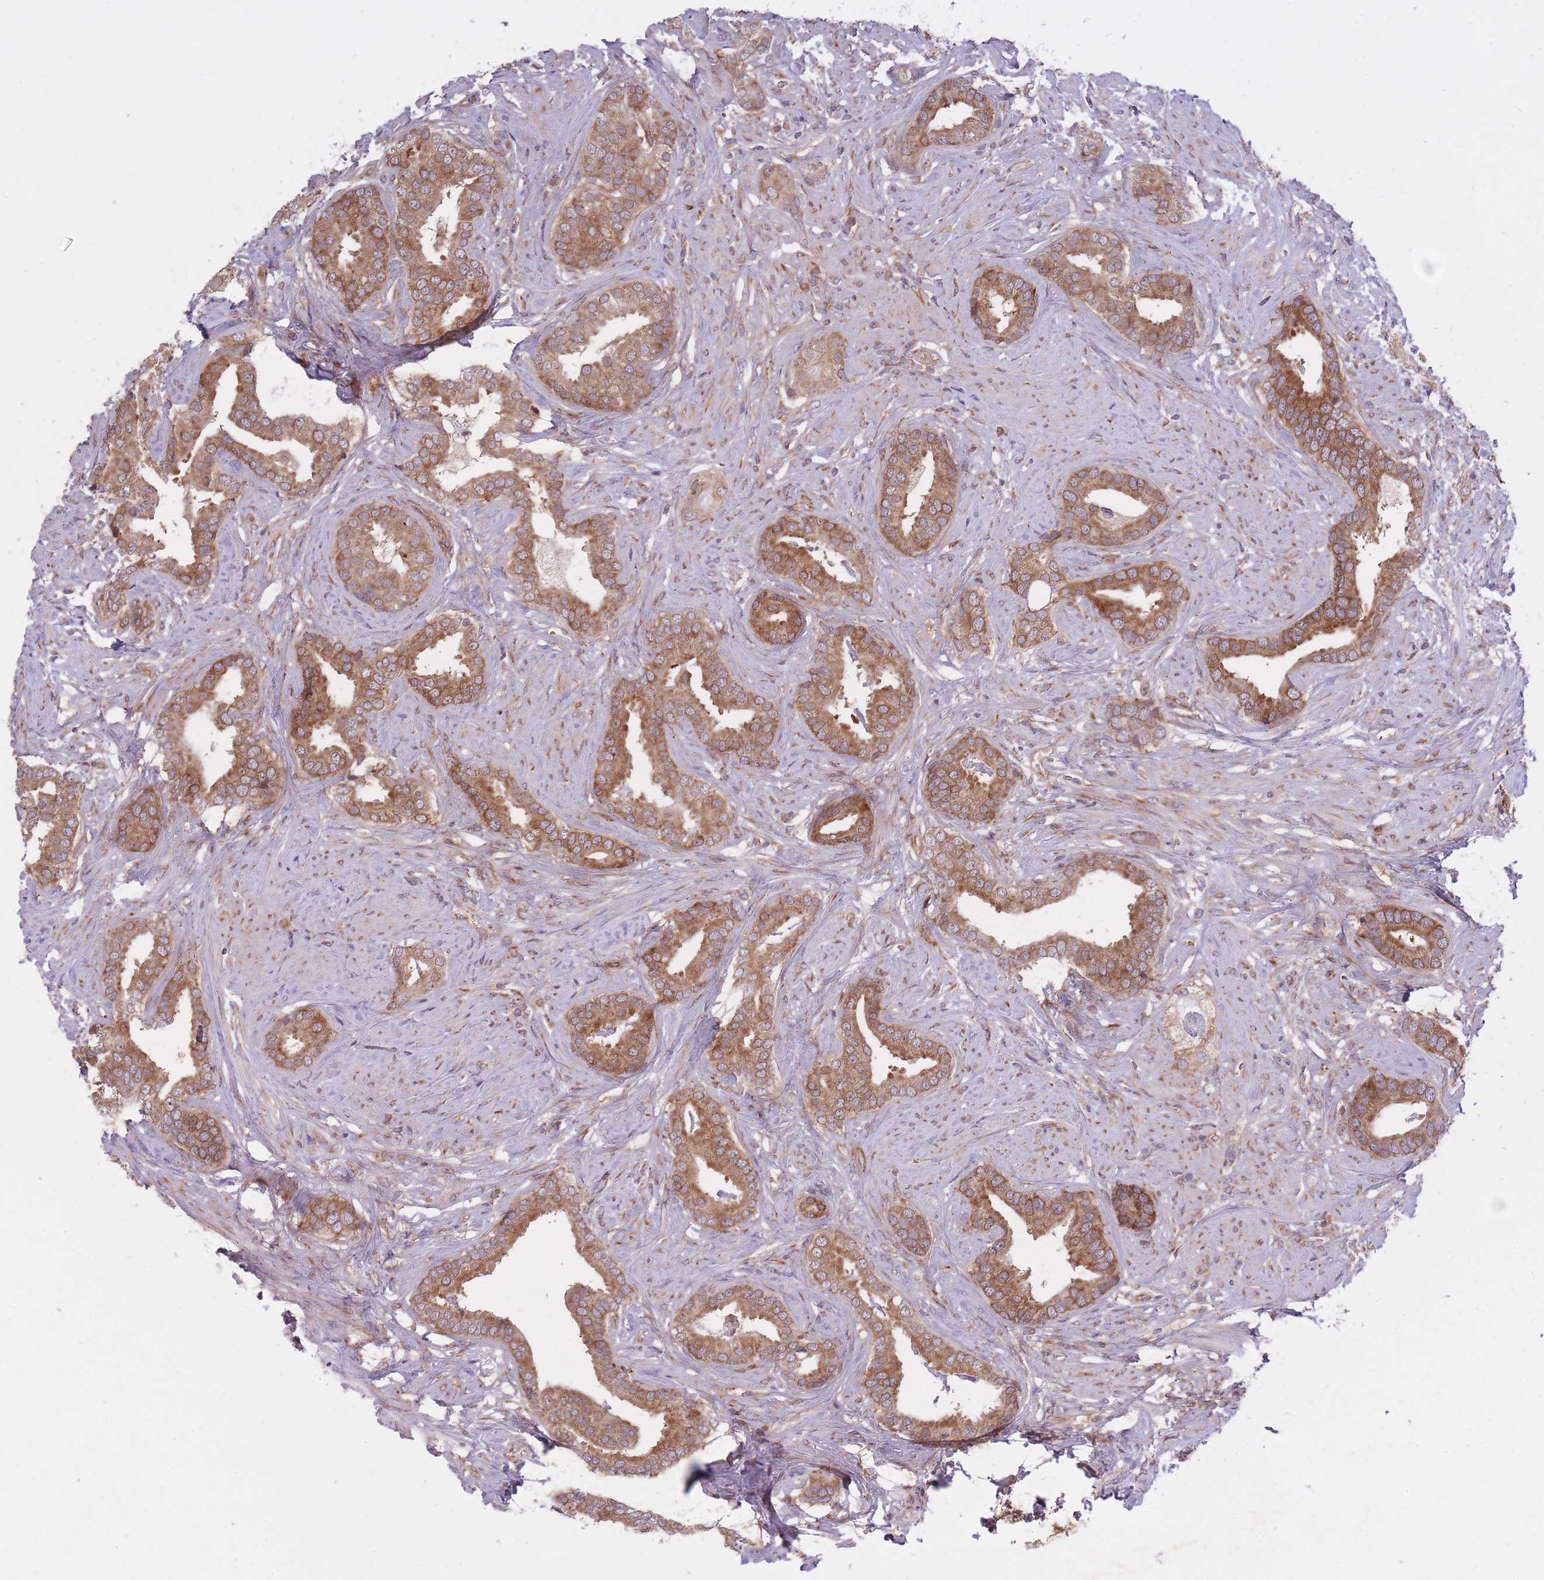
{"staining": {"intensity": "moderate", "quantity": ">75%", "location": "cytoplasmic/membranous"}, "tissue": "prostate cancer", "cell_type": "Tumor cells", "image_type": "cancer", "snomed": [{"axis": "morphology", "description": "Adenocarcinoma, High grade"}, {"axis": "topography", "description": "Prostate"}], "caption": "Immunohistochemical staining of human prostate cancer shows medium levels of moderate cytoplasmic/membranous expression in about >75% of tumor cells.", "gene": "CCDC124", "patient": {"sex": "male", "age": 55}}